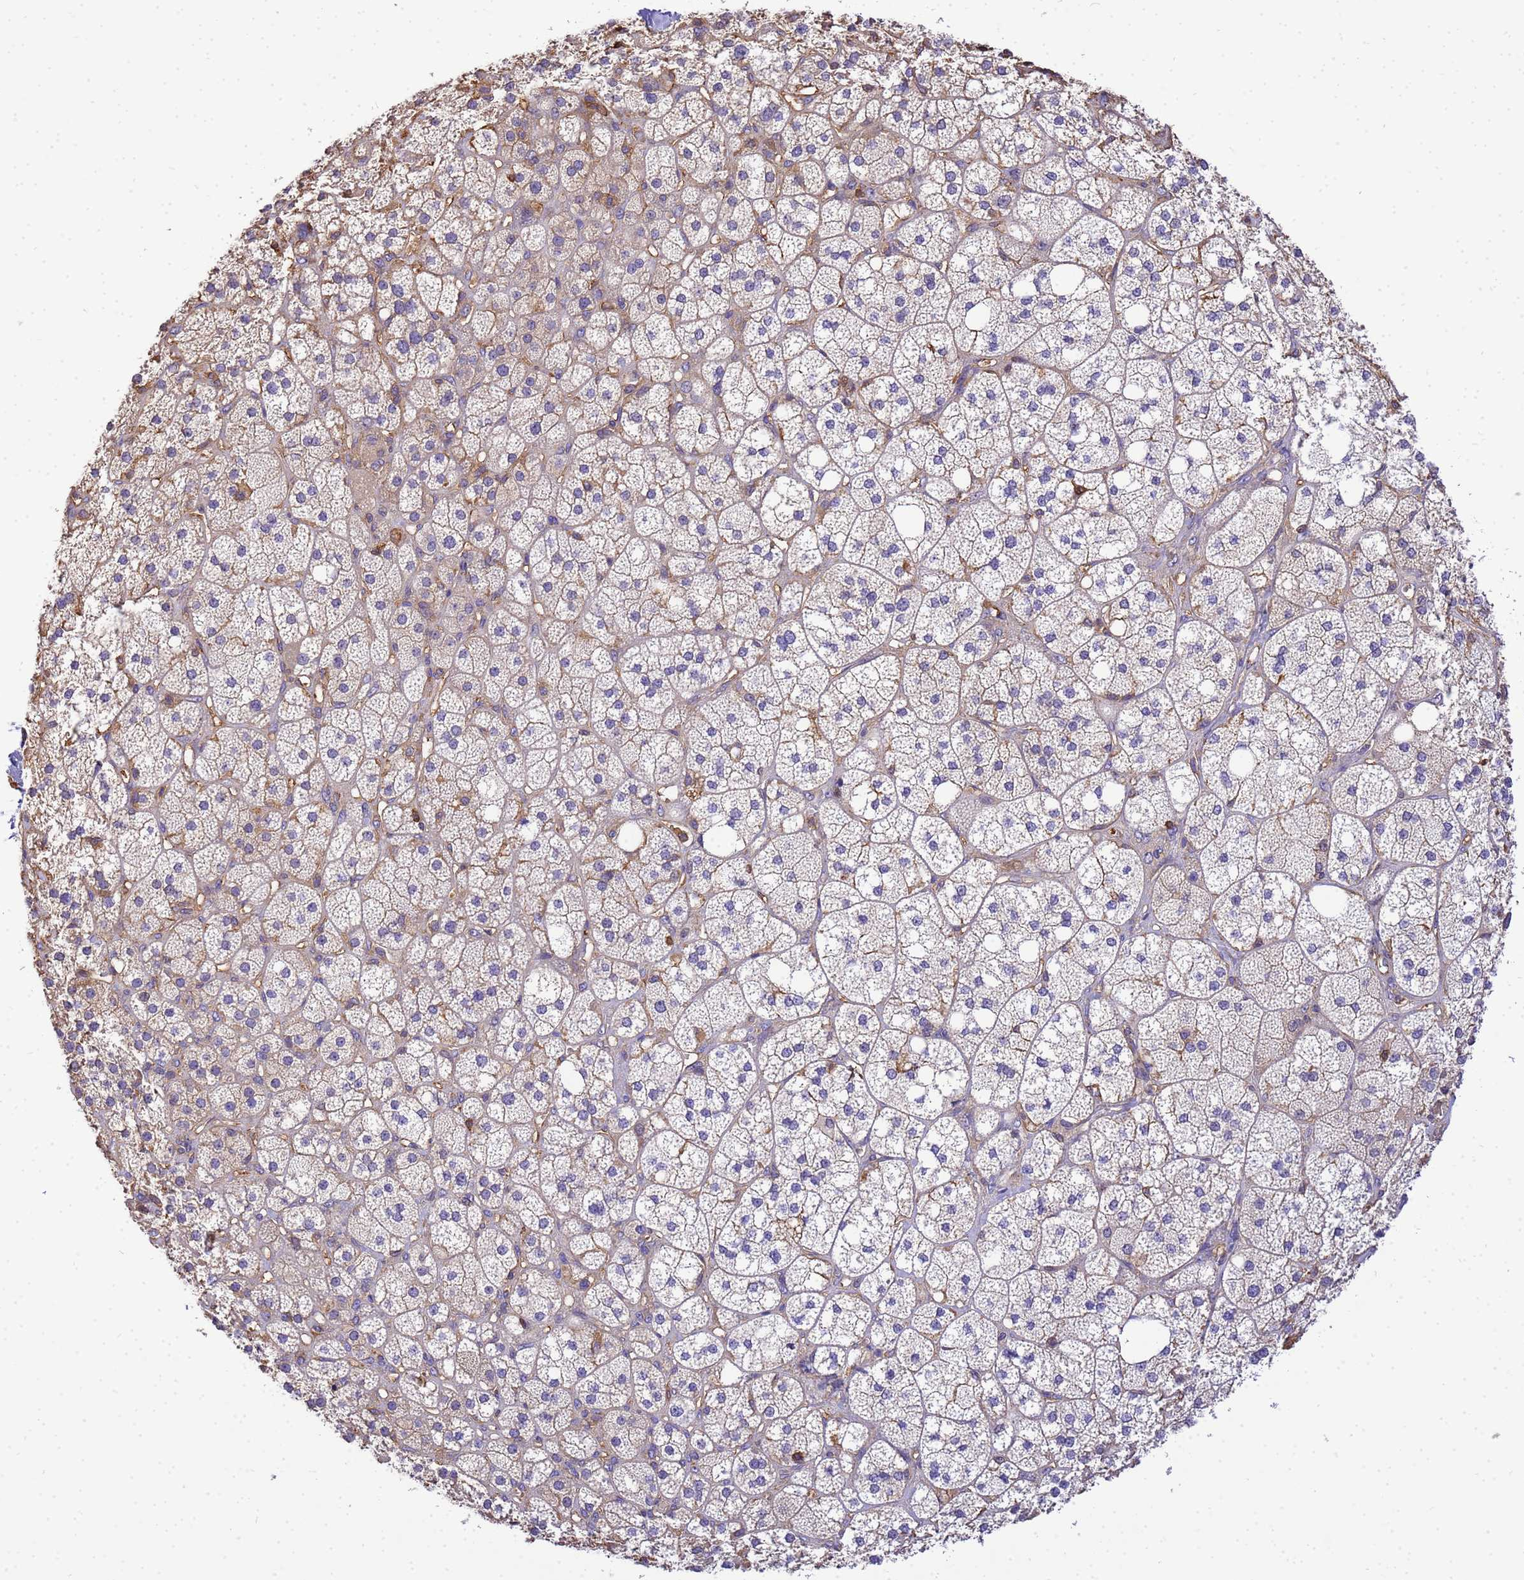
{"staining": {"intensity": "weak", "quantity": "25%-75%", "location": "cytoplasmic/membranous"}, "tissue": "adrenal gland", "cell_type": "Glandular cells", "image_type": "normal", "snomed": [{"axis": "morphology", "description": "Normal tissue, NOS"}, {"axis": "topography", "description": "Adrenal gland"}], "caption": "Benign adrenal gland exhibits weak cytoplasmic/membranous staining in about 25%-75% of glandular cells.", "gene": "WDR64", "patient": {"sex": "male", "age": 61}}